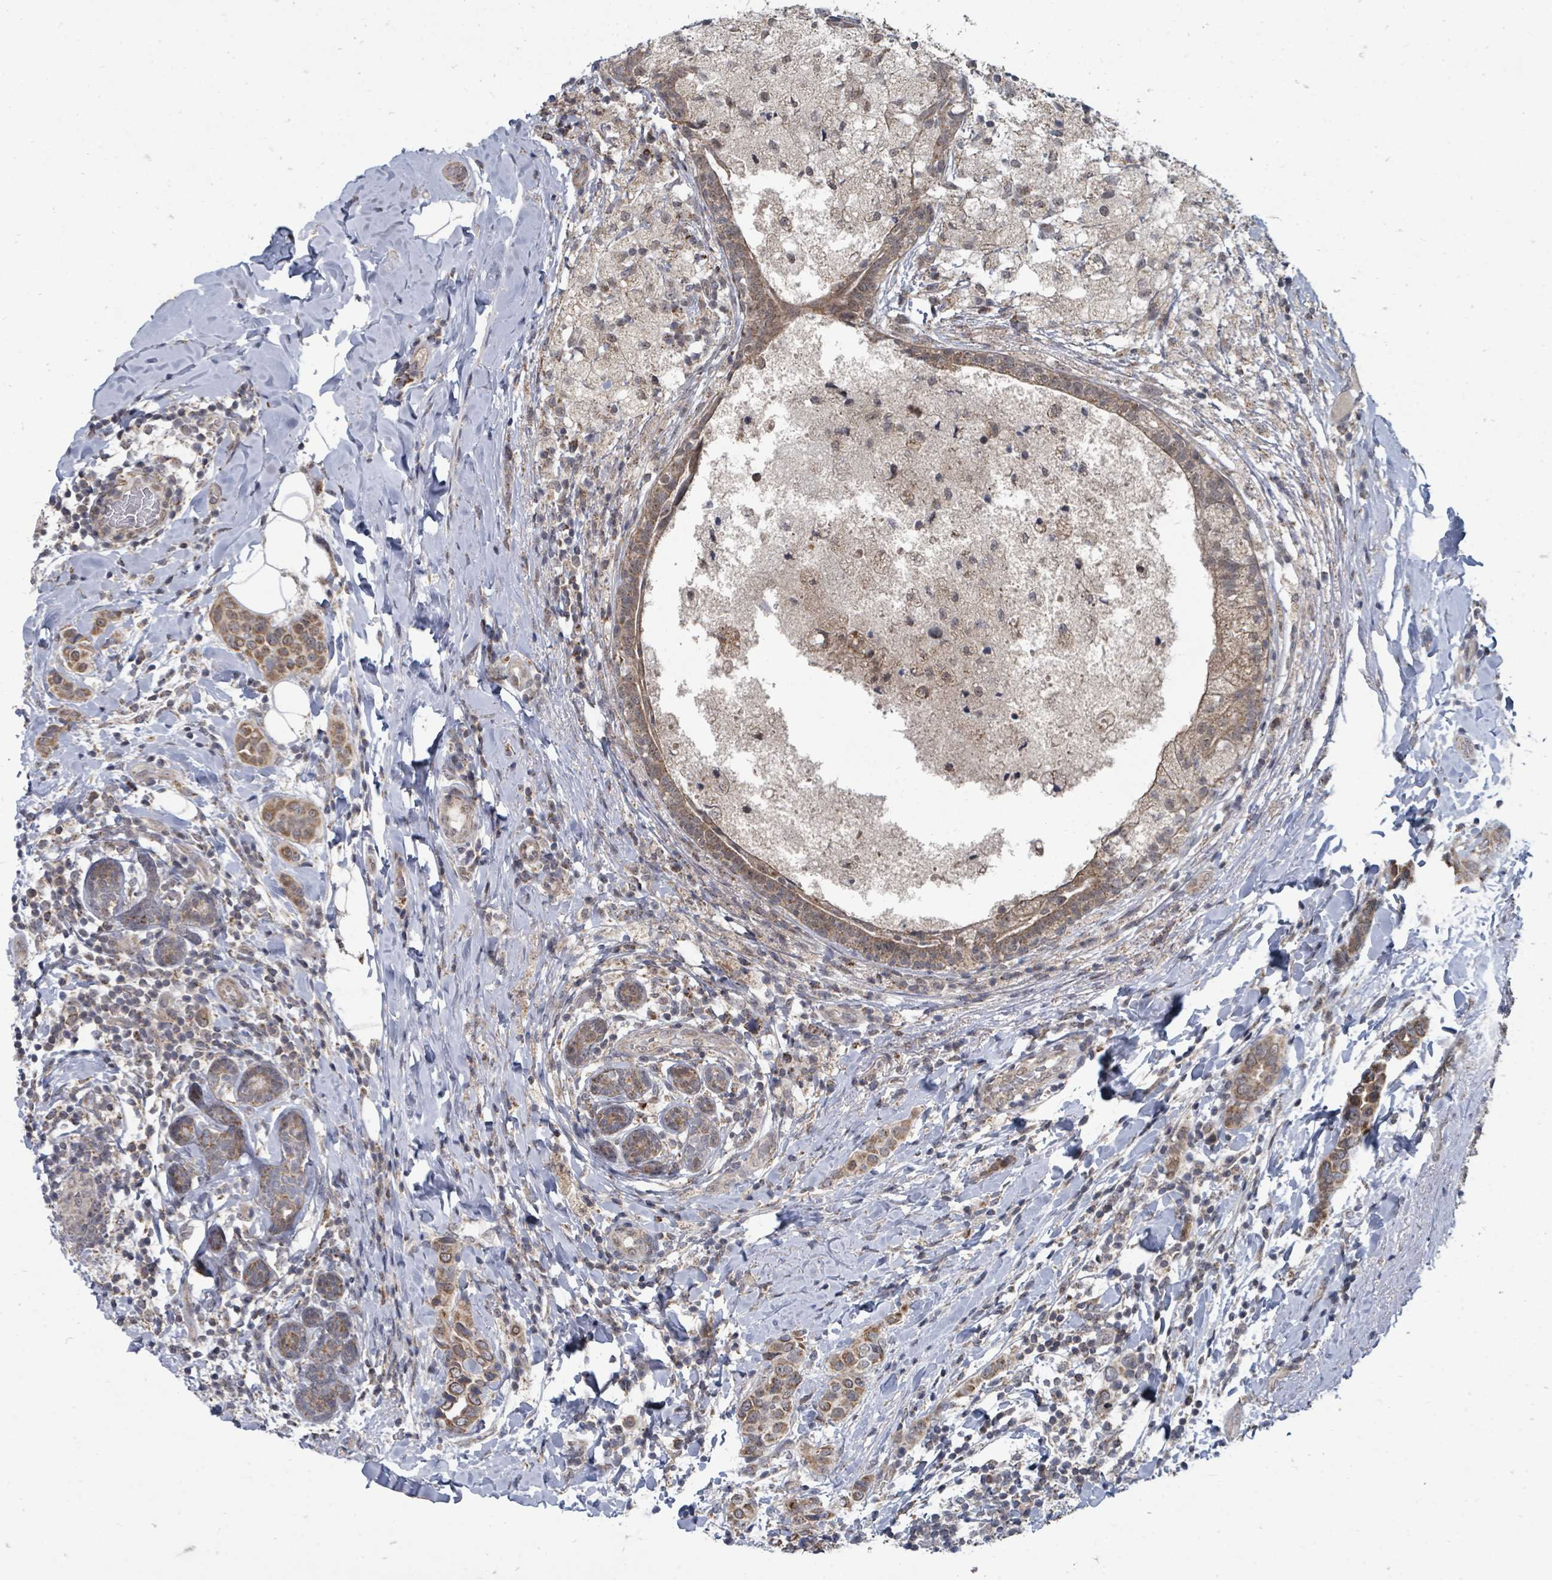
{"staining": {"intensity": "moderate", "quantity": ">75%", "location": "cytoplasmic/membranous"}, "tissue": "breast cancer", "cell_type": "Tumor cells", "image_type": "cancer", "snomed": [{"axis": "morphology", "description": "Lobular carcinoma"}, {"axis": "topography", "description": "Breast"}], "caption": "A medium amount of moderate cytoplasmic/membranous staining is appreciated in about >75% of tumor cells in breast cancer tissue.", "gene": "MAGOHB", "patient": {"sex": "female", "age": 51}}